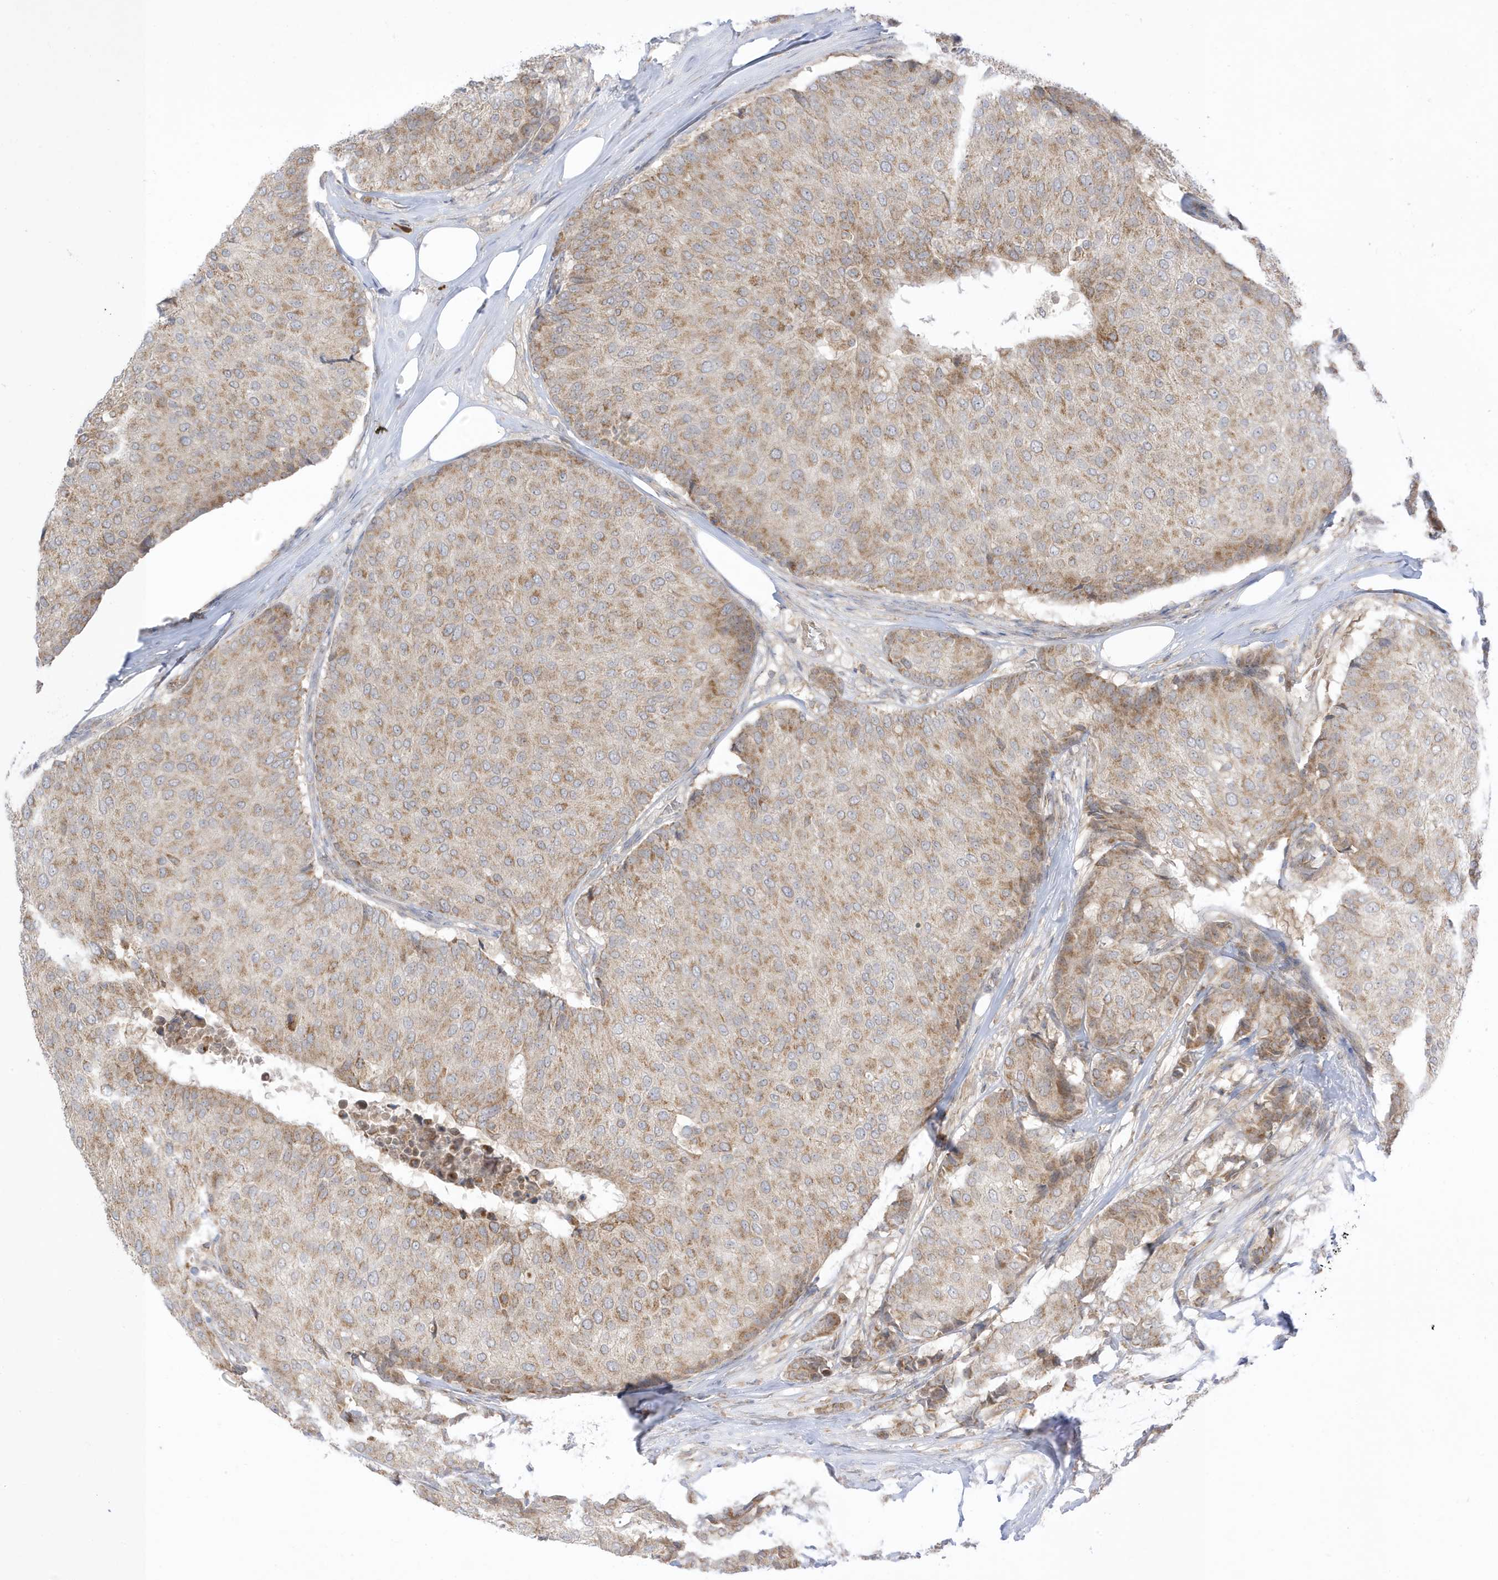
{"staining": {"intensity": "moderate", "quantity": "25%-75%", "location": "cytoplasmic/membranous"}, "tissue": "breast cancer", "cell_type": "Tumor cells", "image_type": "cancer", "snomed": [{"axis": "morphology", "description": "Duct carcinoma"}, {"axis": "topography", "description": "Breast"}], "caption": "Invasive ductal carcinoma (breast) stained with immunohistochemistry (IHC) shows moderate cytoplasmic/membranous staining in about 25%-75% of tumor cells.", "gene": "NPPC", "patient": {"sex": "female", "age": 75}}